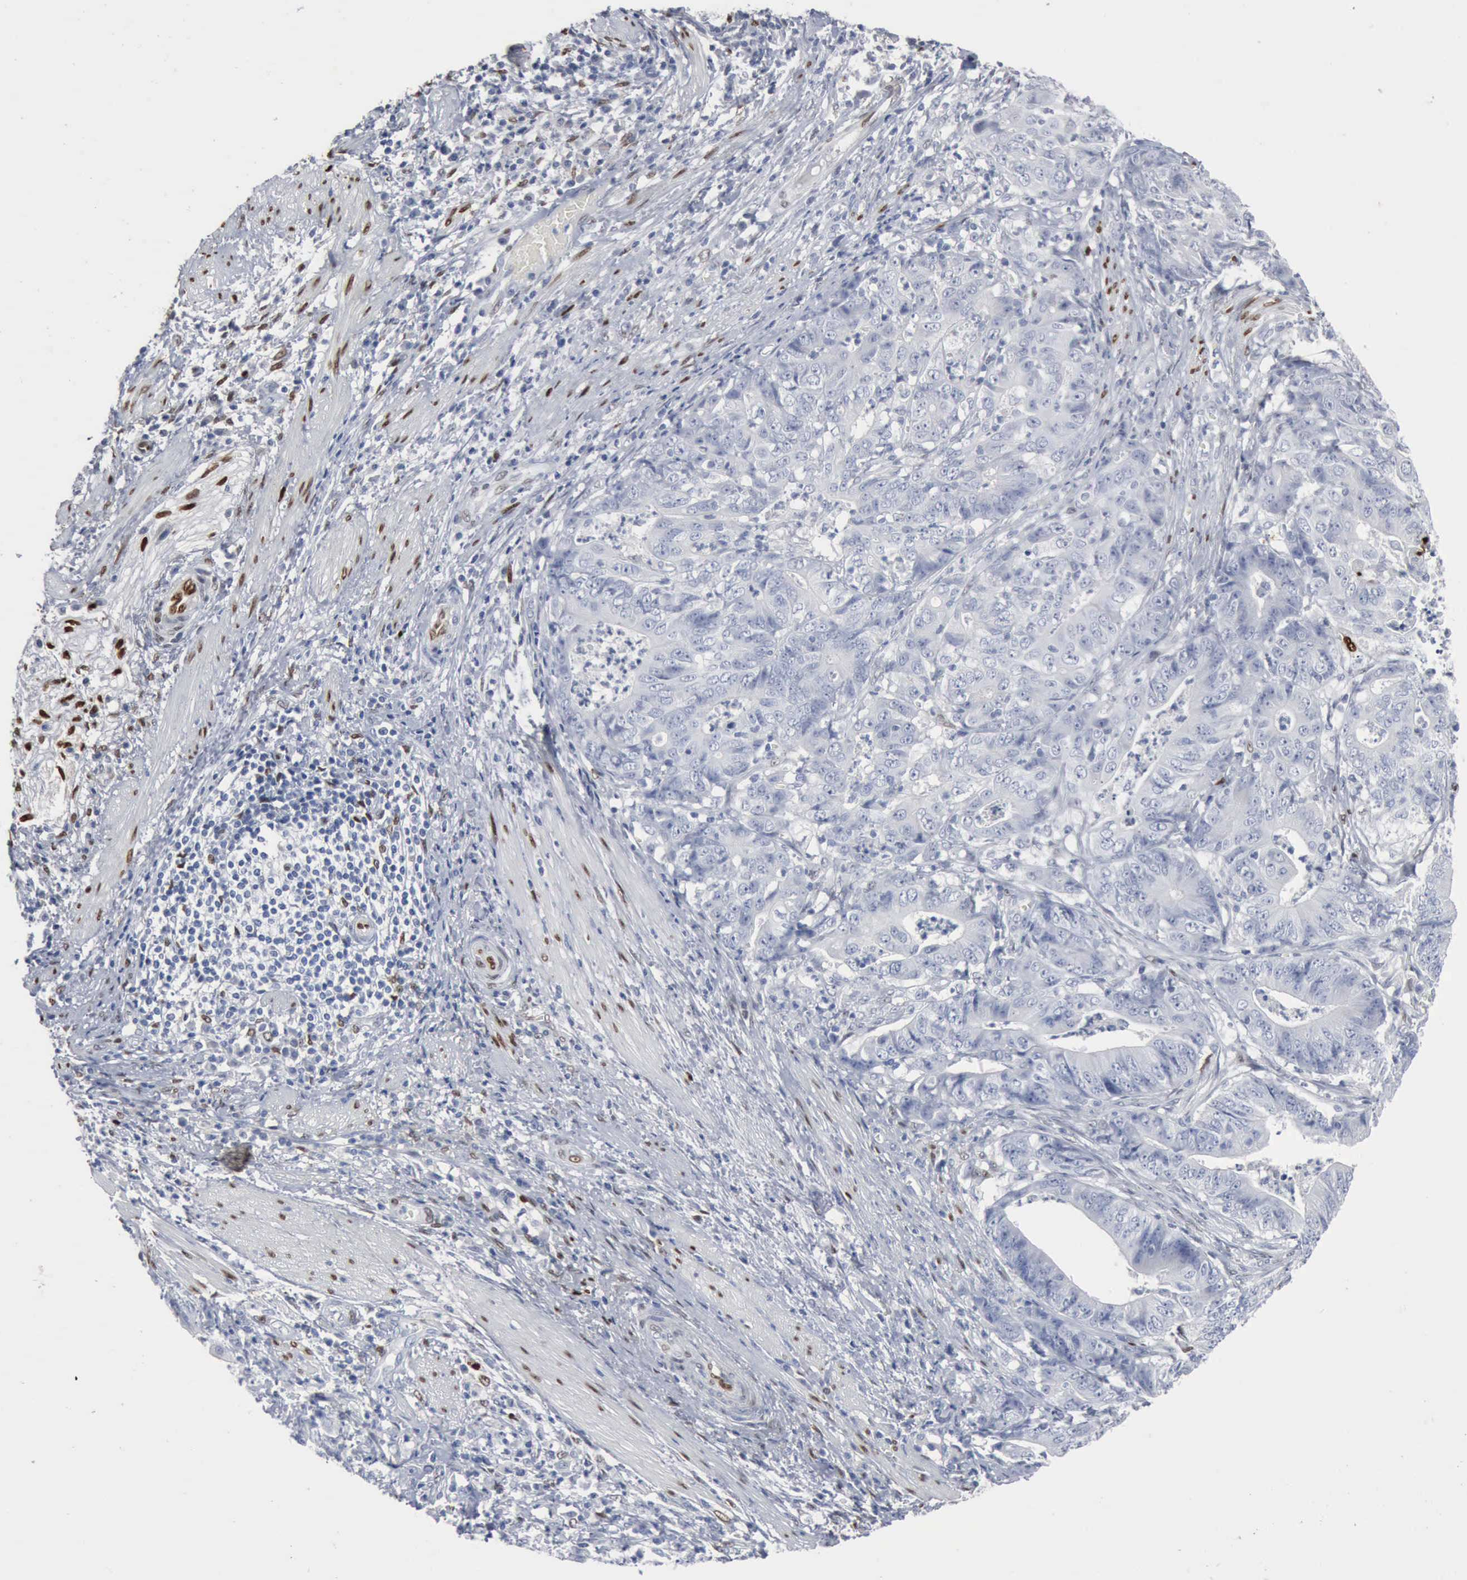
{"staining": {"intensity": "negative", "quantity": "none", "location": "none"}, "tissue": "stomach cancer", "cell_type": "Tumor cells", "image_type": "cancer", "snomed": [{"axis": "morphology", "description": "Adenocarcinoma, NOS"}, {"axis": "topography", "description": "Stomach, lower"}], "caption": "Histopathology image shows no significant protein expression in tumor cells of adenocarcinoma (stomach).", "gene": "FGF2", "patient": {"sex": "female", "age": 86}}